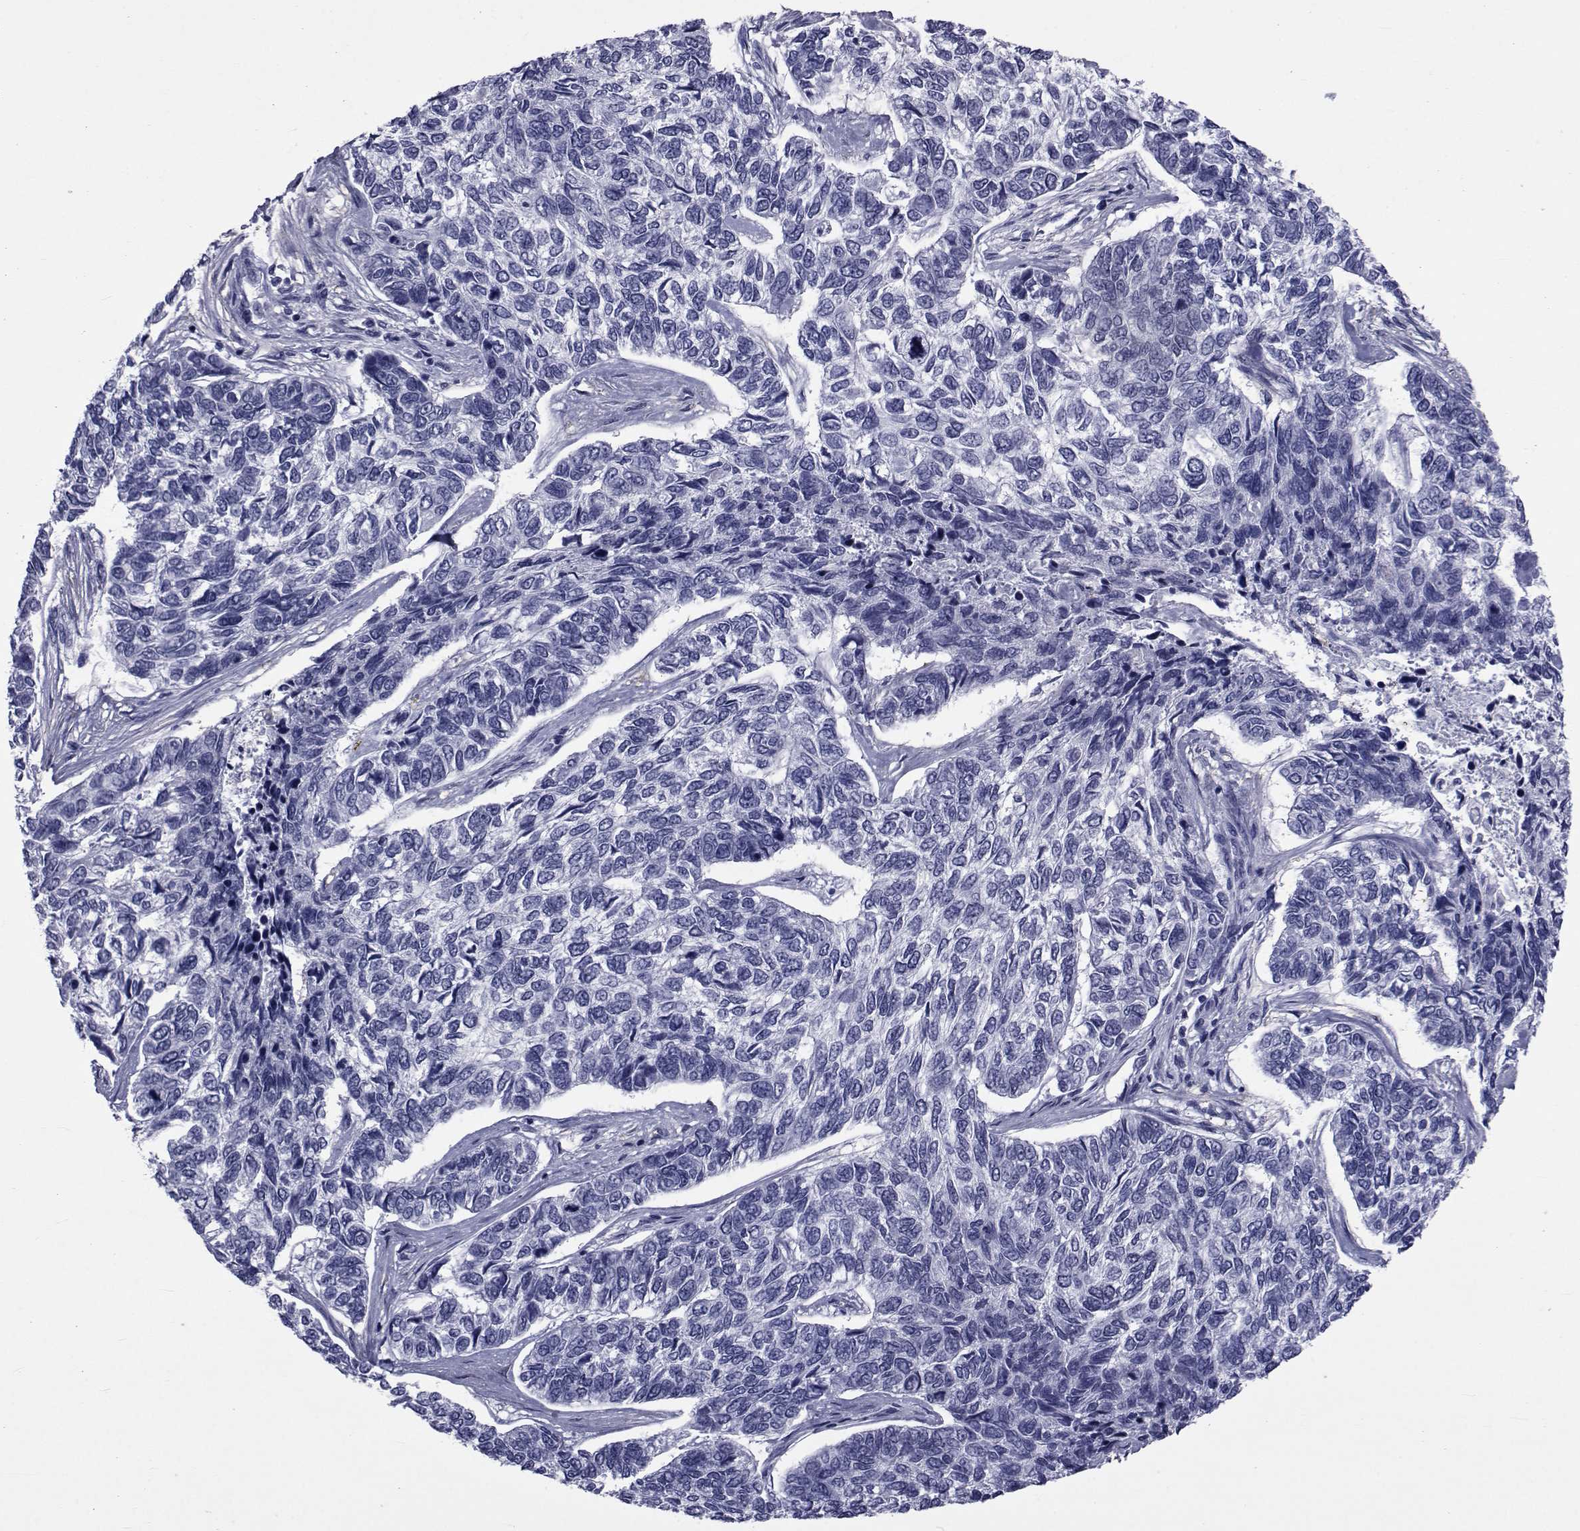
{"staining": {"intensity": "negative", "quantity": "none", "location": "none"}, "tissue": "skin cancer", "cell_type": "Tumor cells", "image_type": "cancer", "snomed": [{"axis": "morphology", "description": "Basal cell carcinoma"}, {"axis": "topography", "description": "Skin"}], "caption": "DAB (3,3'-diaminobenzidine) immunohistochemical staining of human skin cancer displays no significant expression in tumor cells.", "gene": "GKAP1", "patient": {"sex": "female", "age": 65}}